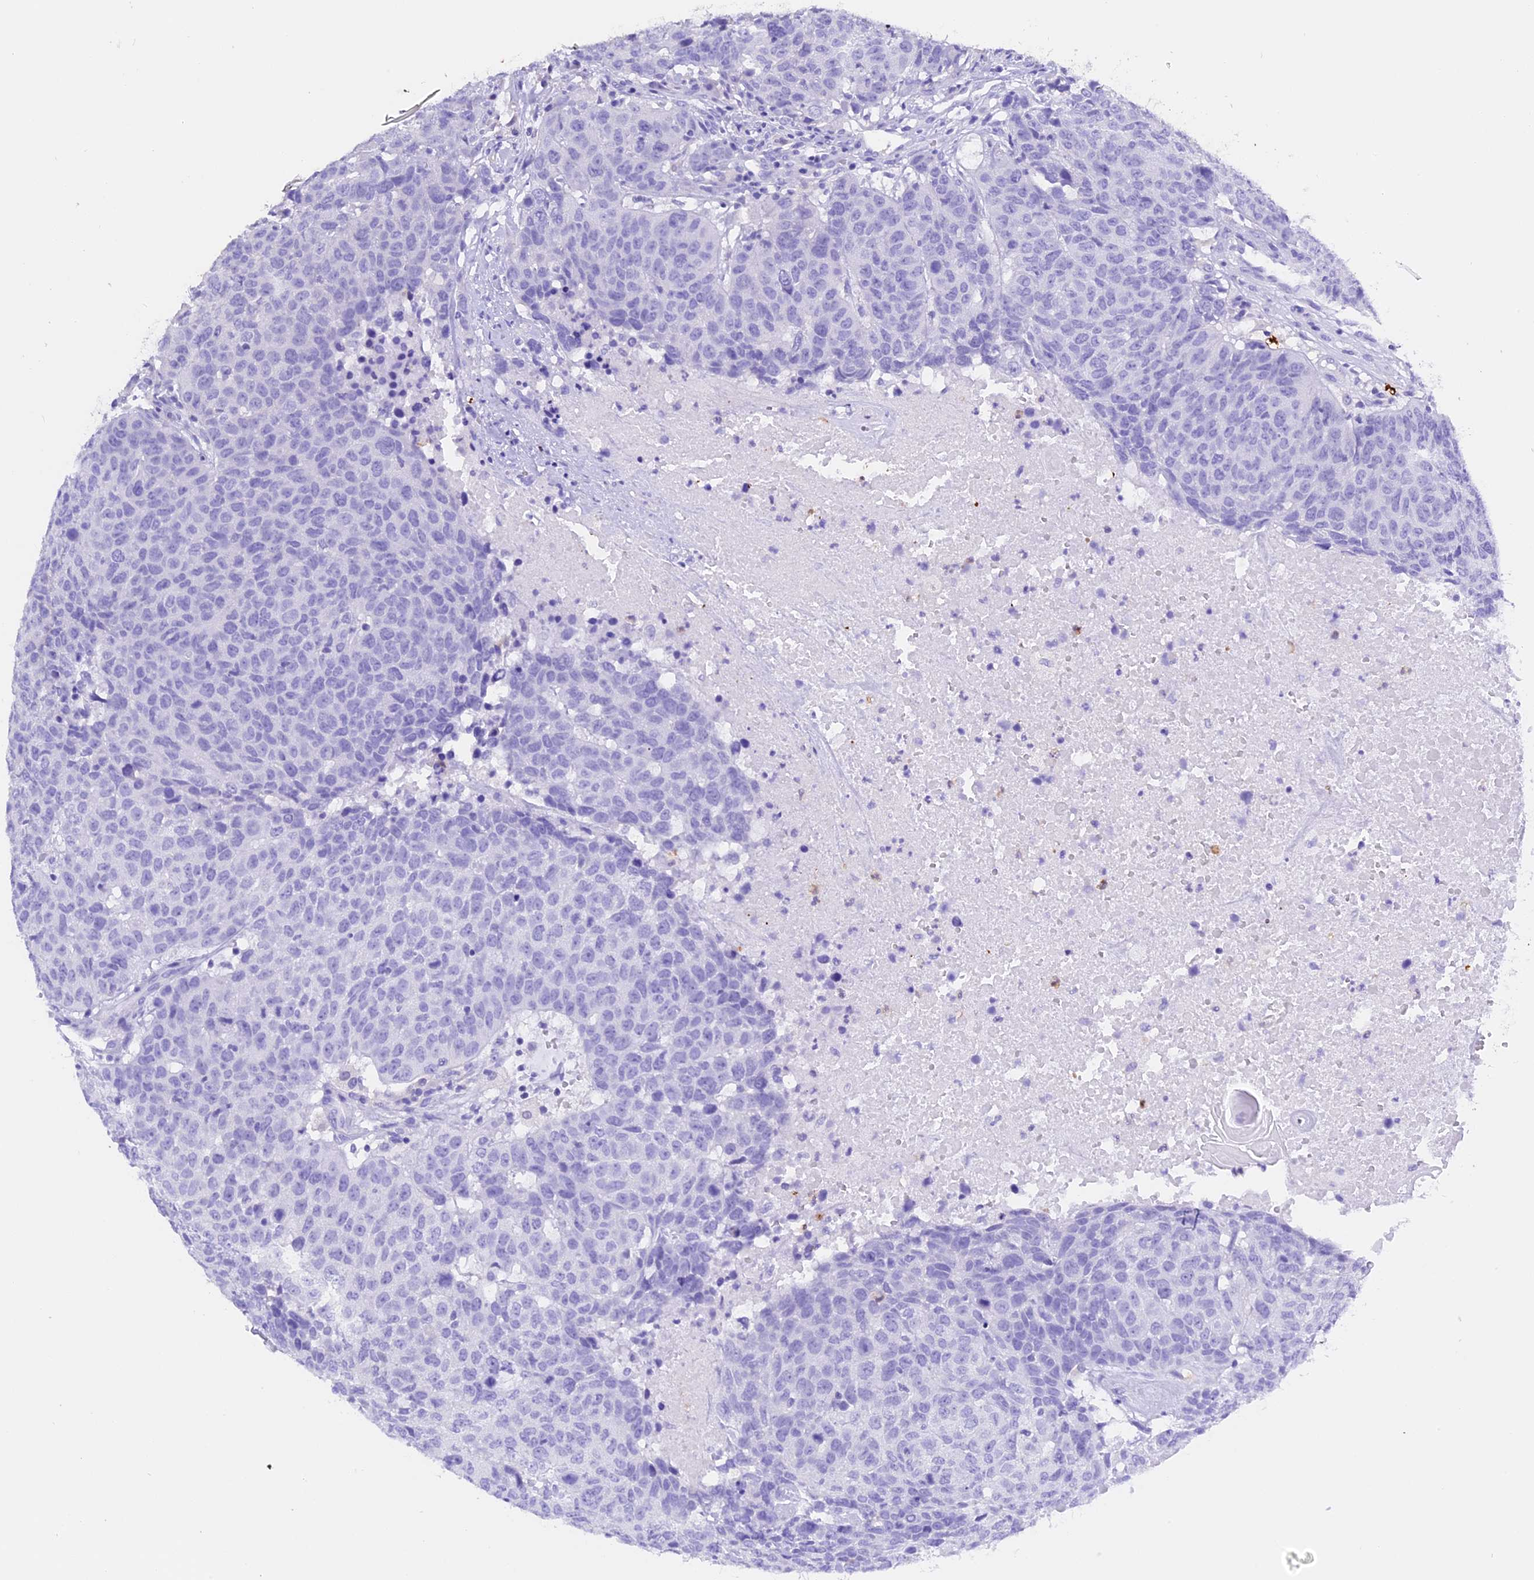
{"staining": {"intensity": "negative", "quantity": "none", "location": "none"}, "tissue": "head and neck cancer", "cell_type": "Tumor cells", "image_type": "cancer", "snomed": [{"axis": "morphology", "description": "Squamous cell carcinoma, NOS"}, {"axis": "topography", "description": "Head-Neck"}], "caption": "Tumor cells show no significant protein positivity in head and neck squamous cell carcinoma.", "gene": "CLC", "patient": {"sex": "male", "age": 66}}